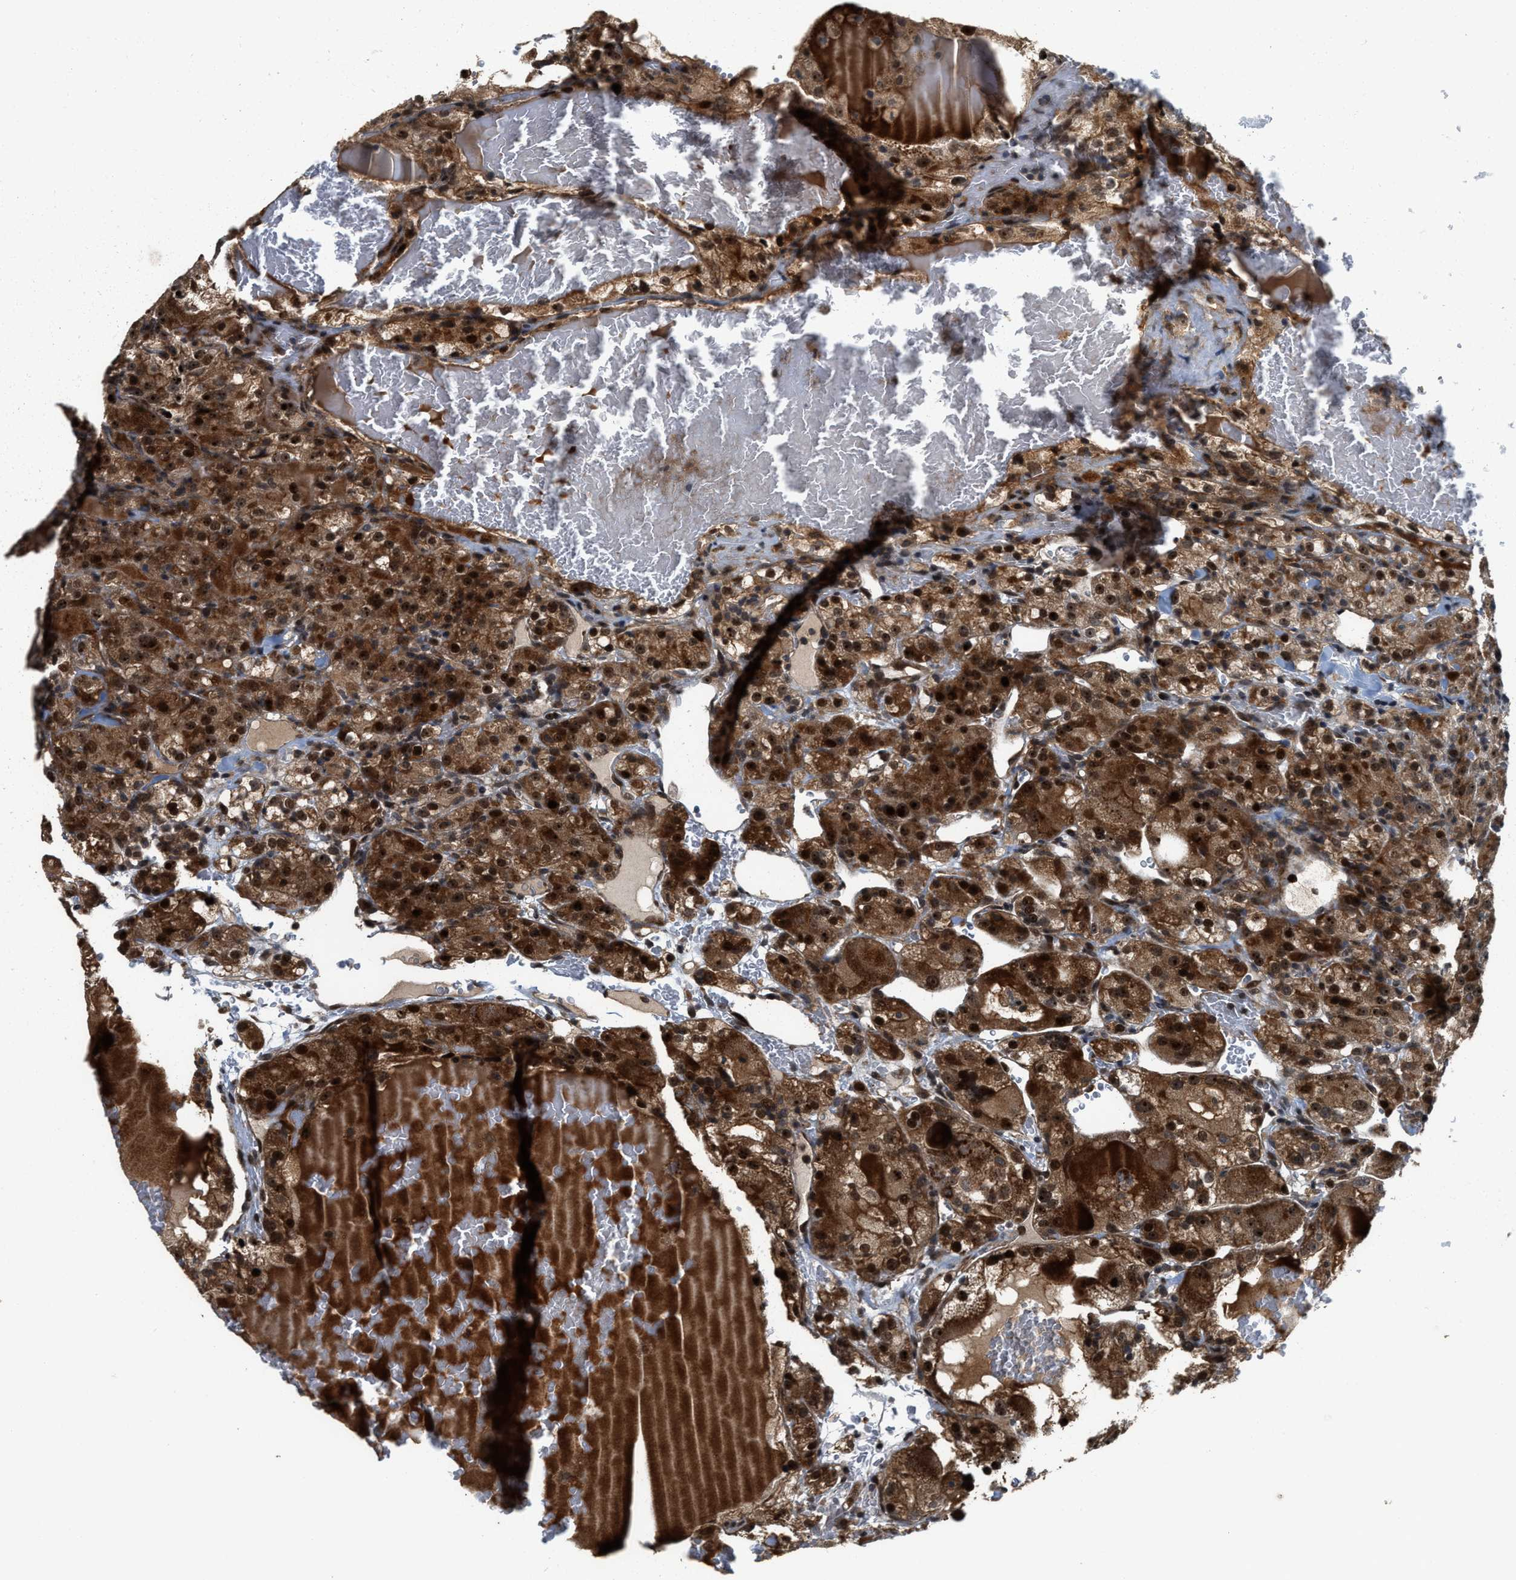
{"staining": {"intensity": "strong", "quantity": ">75%", "location": "cytoplasmic/membranous,nuclear"}, "tissue": "renal cancer", "cell_type": "Tumor cells", "image_type": "cancer", "snomed": [{"axis": "morphology", "description": "Normal tissue, NOS"}, {"axis": "morphology", "description": "Adenocarcinoma, NOS"}, {"axis": "topography", "description": "Kidney"}], "caption": "DAB immunohistochemical staining of adenocarcinoma (renal) exhibits strong cytoplasmic/membranous and nuclear protein staining in approximately >75% of tumor cells.", "gene": "ELP2", "patient": {"sex": "male", "age": 61}}